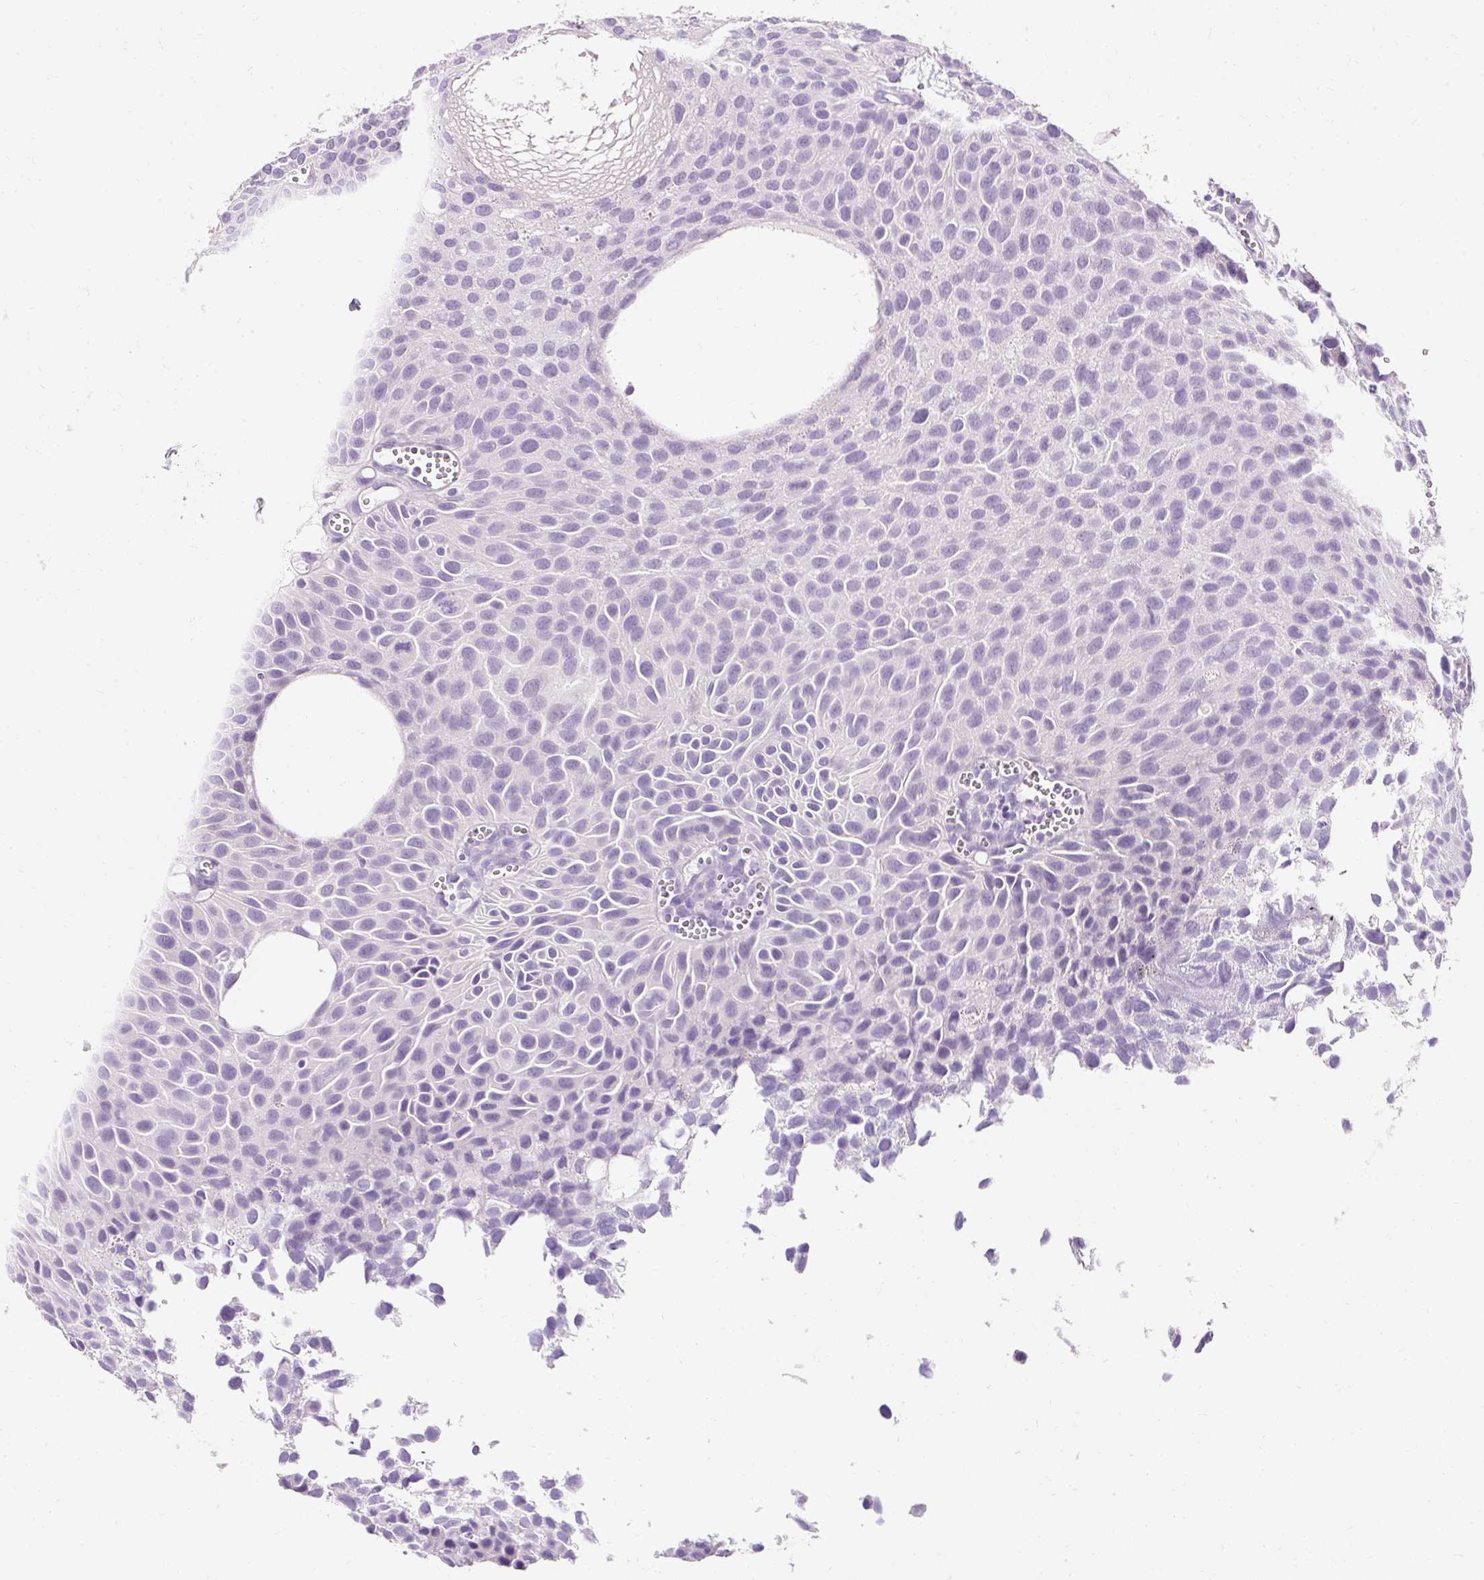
{"staining": {"intensity": "negative", "quantity": "none", "location": "none"}, "tissue": "urothelial cancer", "cell_type": "Tumor cells", "image_type": "cancer", "snomed": [{"axis": "morphology", "description": "Urothelial carcinoma, Low grade"}, {"axis": "topography", "description": "Urinary bladder"}], "caption": "Photomicrograph shows no protein expression in tumor cells of urothelial carcinoma (low-grade) tissue.", "gene": "CLDN25", "patient": {"sex": "male", "age": 88}}